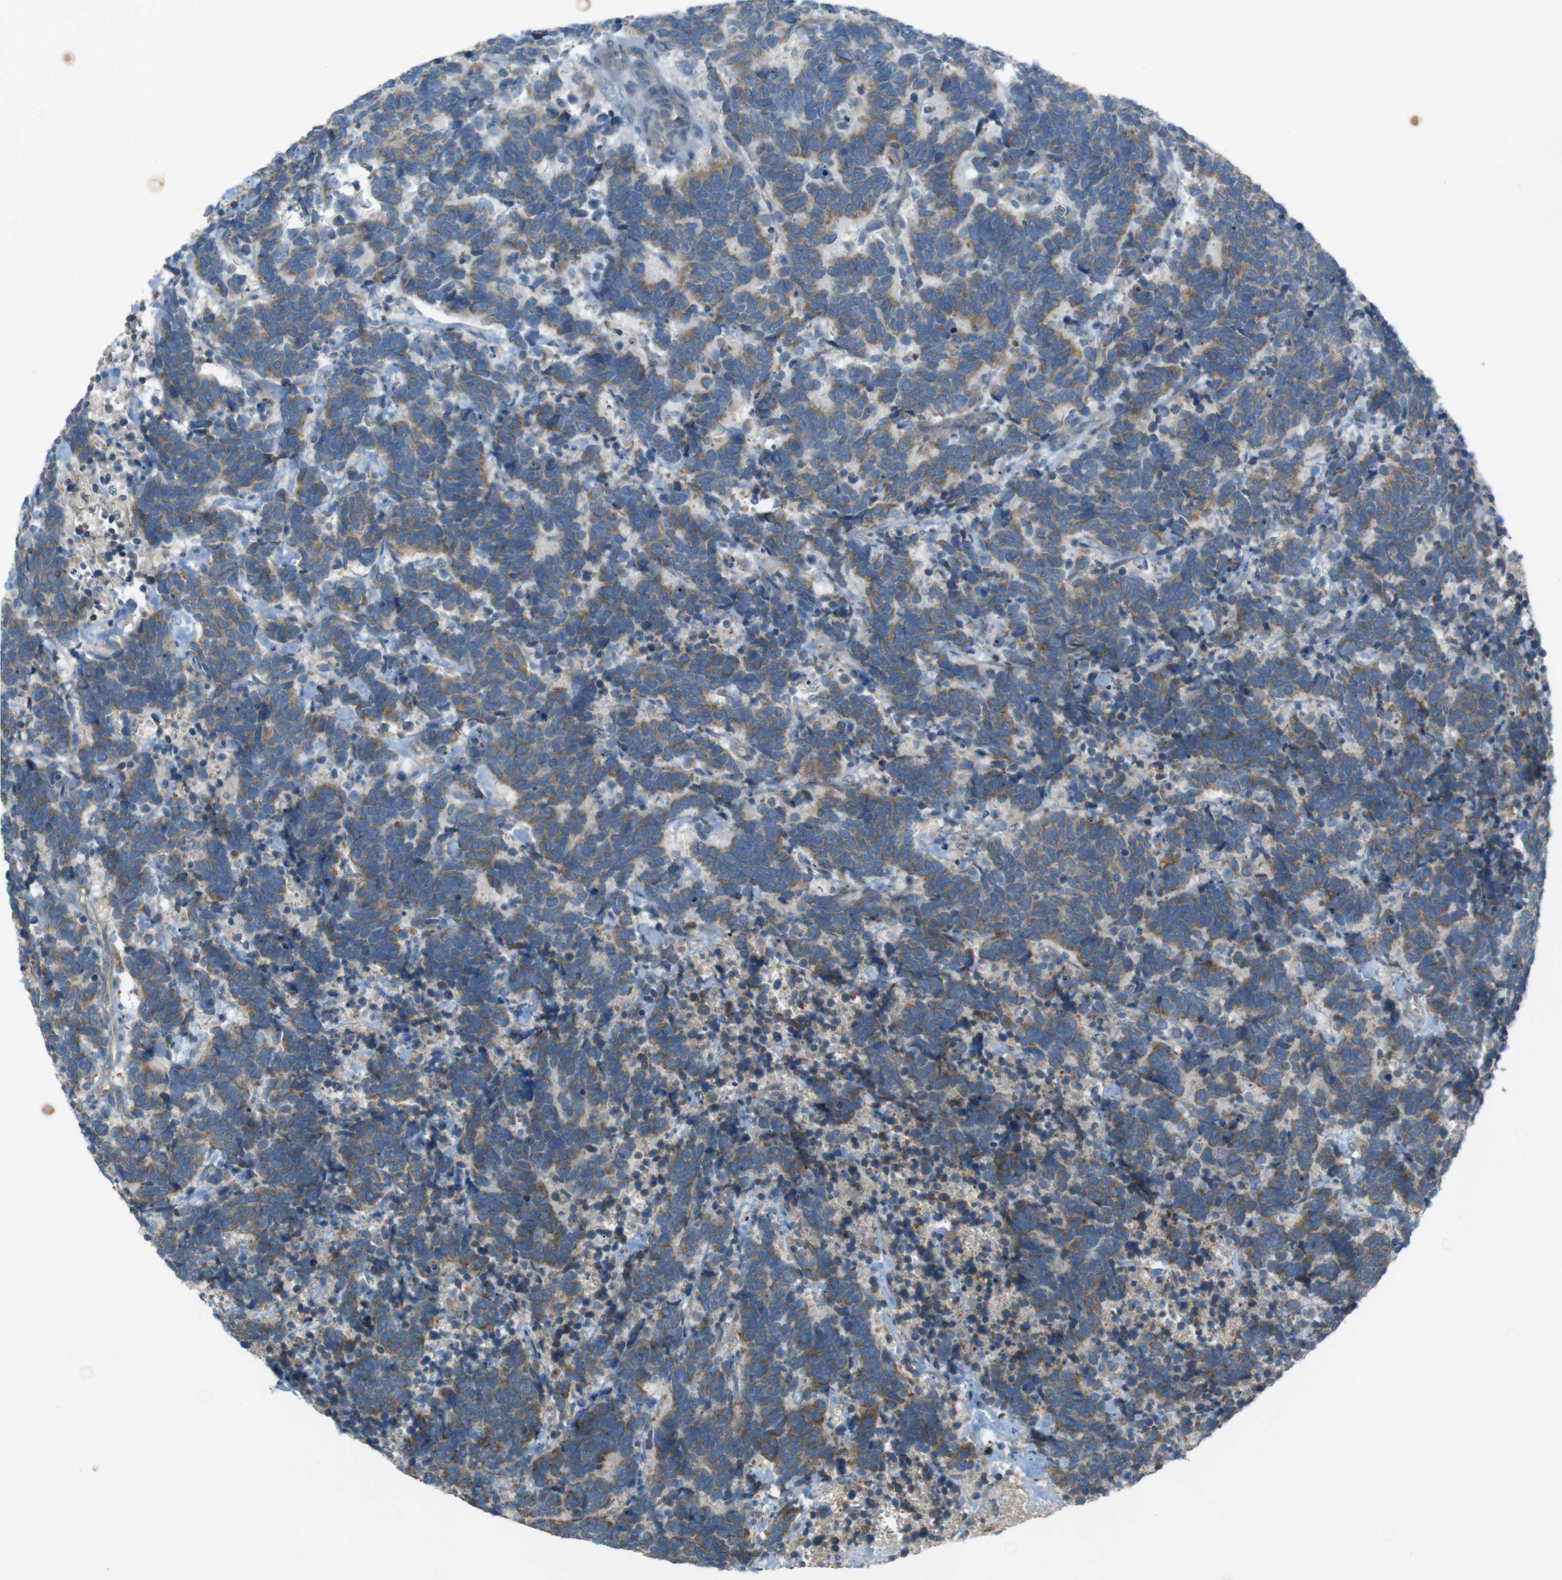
{"staining": {"intensity": "moderate", "quantity": ">75%", "location": "cytoplasmic/membranous"}, "tissue": "carcinoid", "cell_type": "Tumor cells", "image_type": "cancer", "snomed": [{"axis": "morphology", "description": "Carcinoma, NOS"}, {"axis": "morphology", "description": "Carcinoid, malignant, NOS"}, {"axis": "topography", "description": "Urinary bladder"}], "caption": "Protein staining of malignant carcinoid tissue demonstrates moderate cytoplasmic/membranous staining in approximately >75% of tumor cells.", "gene": "TMEM41B", "patient": {"sex": "male", "age": 57}}